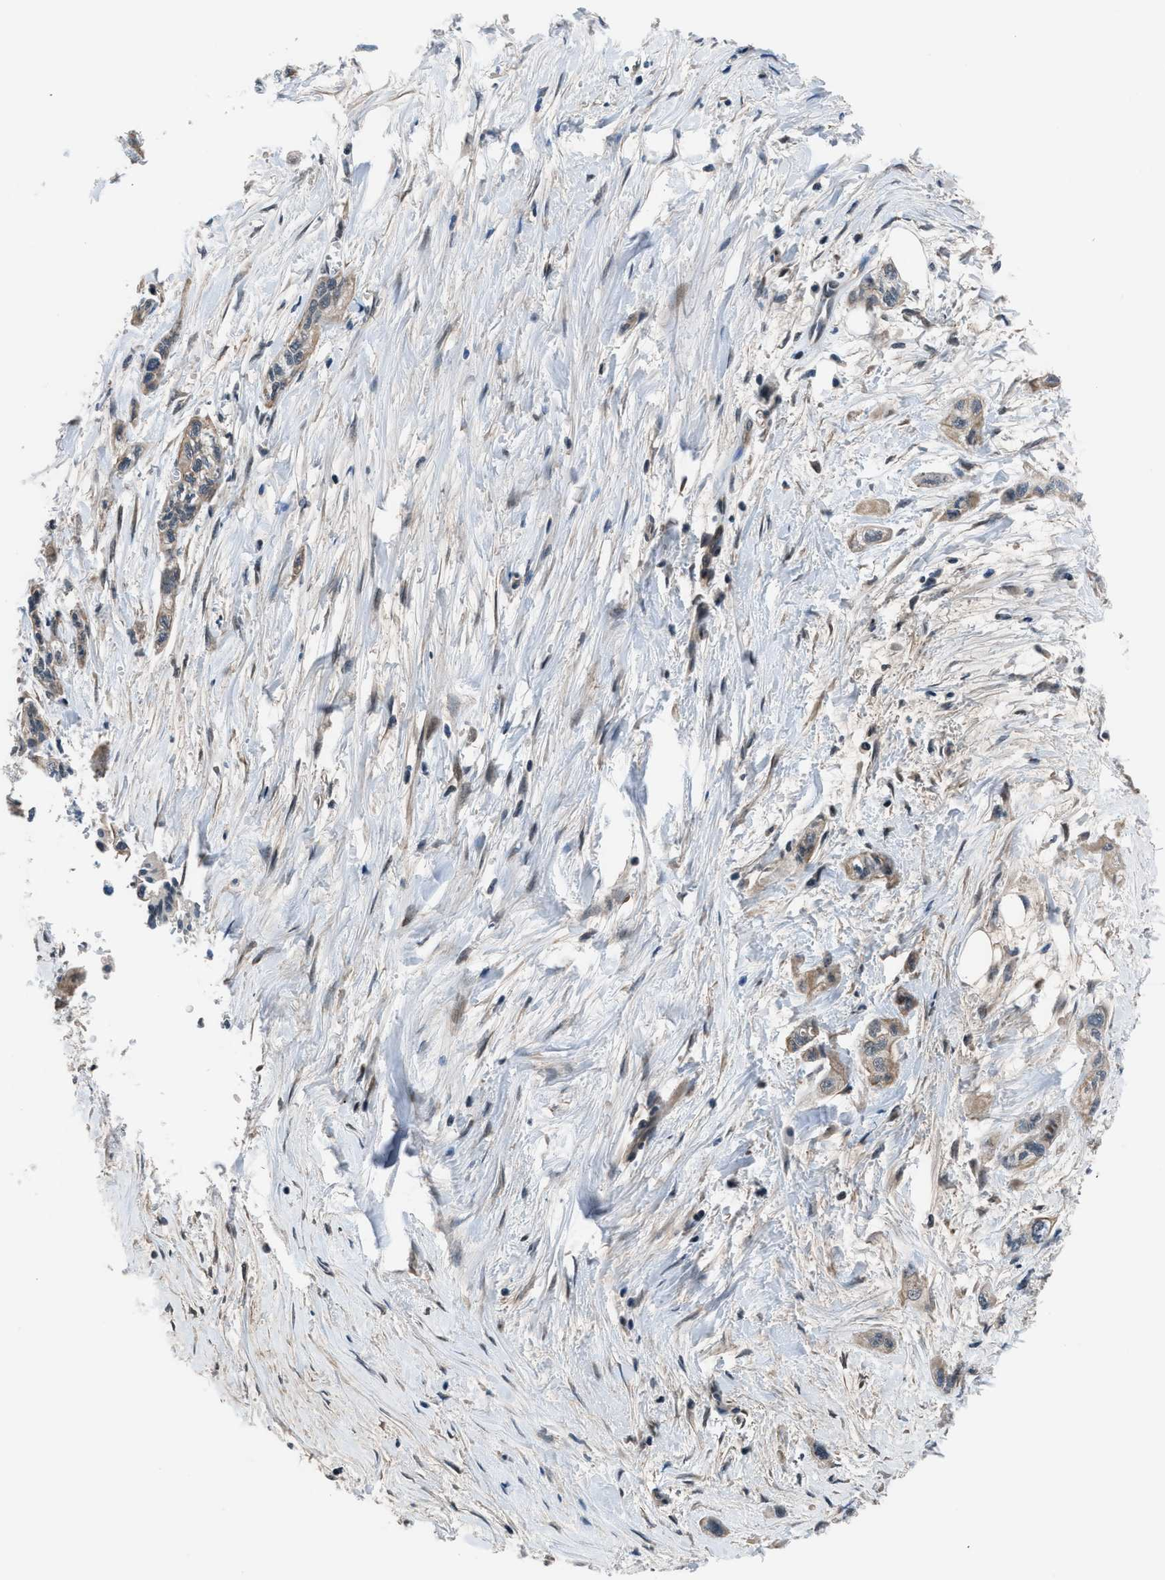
{"staining": {"intensity": "moderate", "quantity": "25%-75%", "location": "cytoplasmic/membranous"}, "tissue": "pancreatic cancer", "cell_type": "Tumor cells", "image_type": "cancer", "snomed": [{"axis": "morphology", "description": "Adenocarcinoma, NOS"}, {"axis": "topography", "description": "Pancreas"}], "caption": "Immunohistochemical staining of pancreatic cancer shows moderate cytoplasmic/membranous protein staining in about 25%-75% of tumor cells.", "gene": "SETD5", "patient": {"sex": "male", "age": 74}}